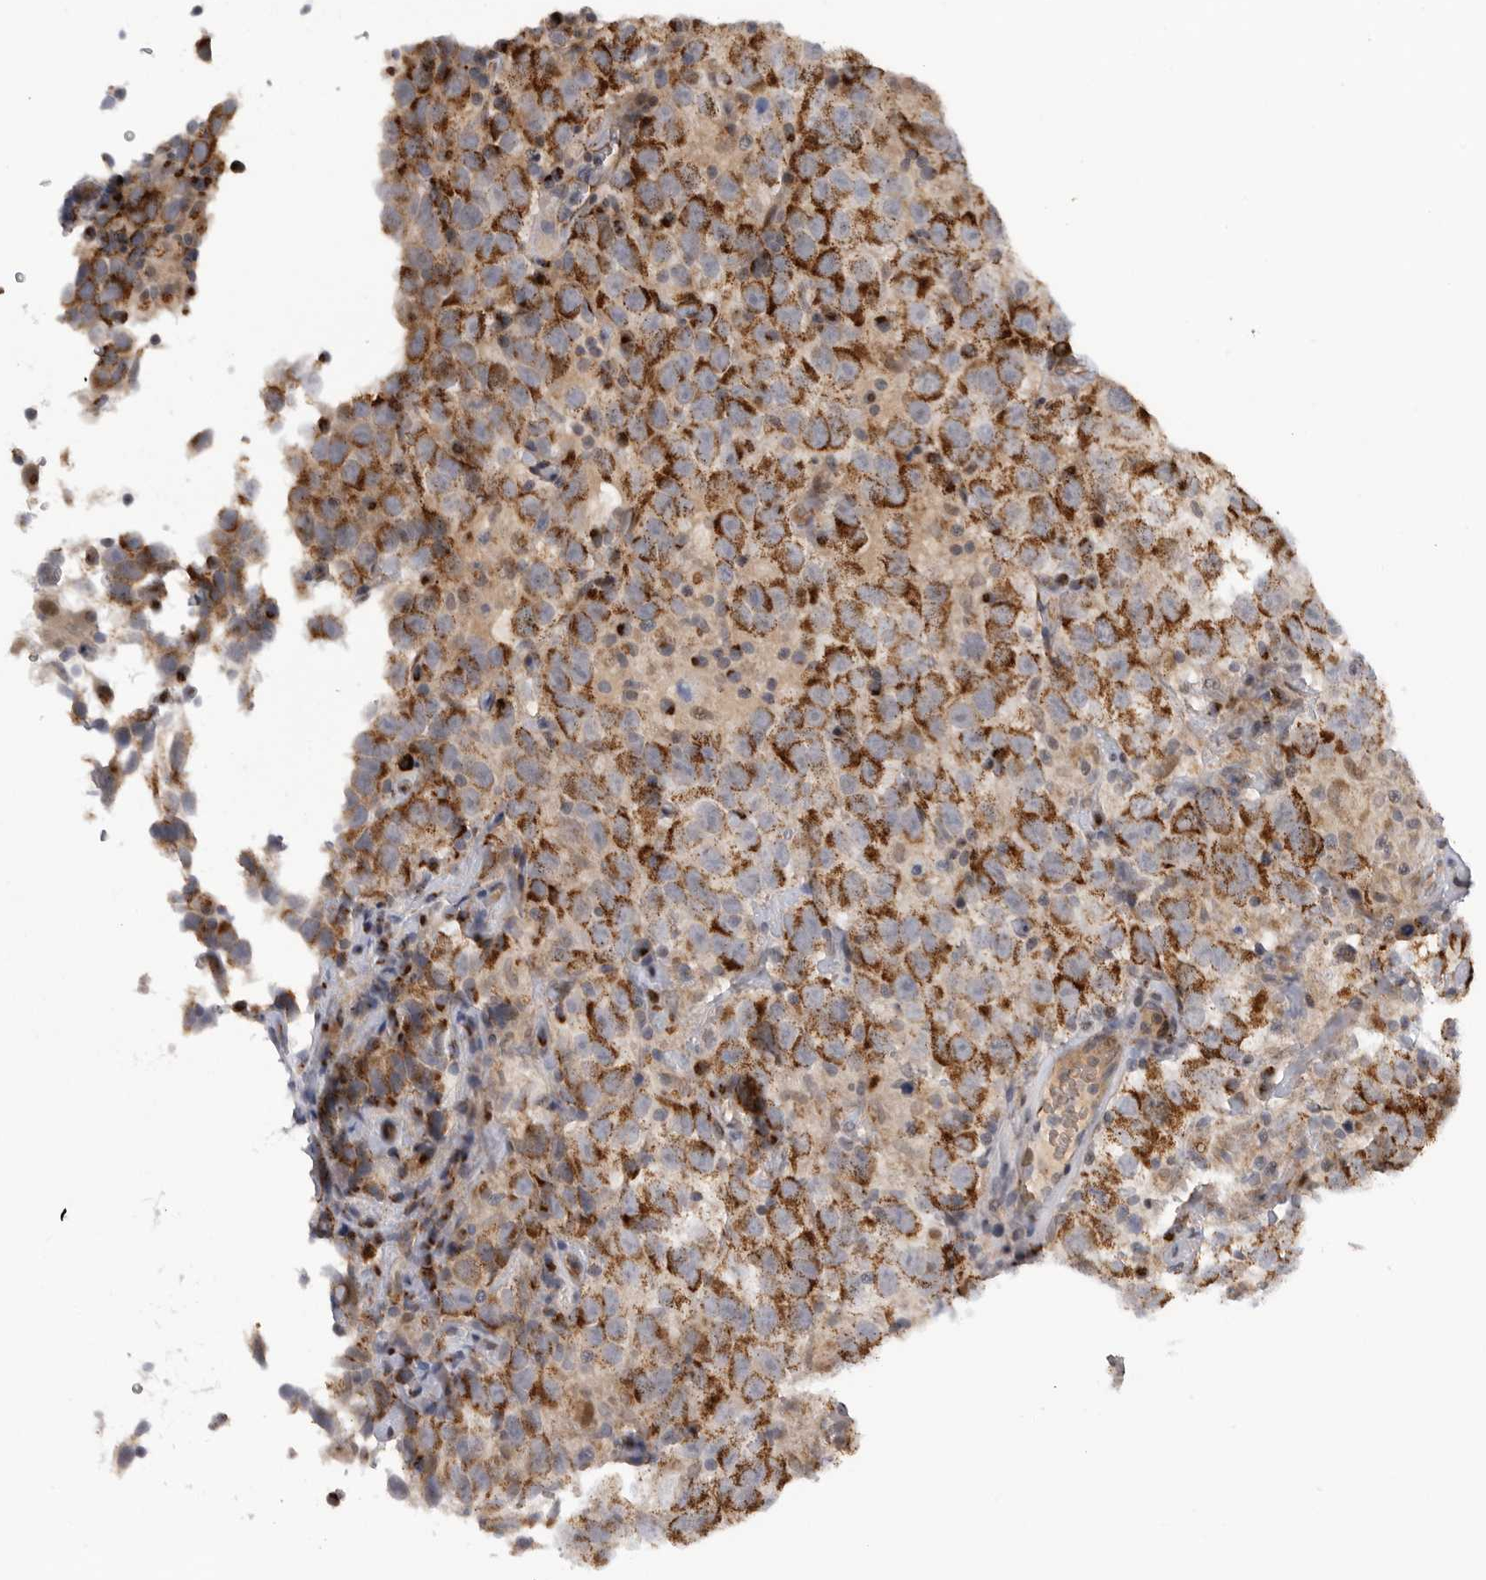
{"staining": {"intensity": "strong", "quantity": "25%-75%", "location": "cytoplasmic/membranous"}, "tissue": "testis cancer", "cell_type": "Tumor cells", "image_type": "cancer", "snomed": [{"axis": "morphology", "description": "Seminoma, NOS"}, {"axis": "topography", "description": "Testis"}], "caption": "DAB immunohistochemical staining of seminoma (testis) shows strong cytoplasmic/membranous protein staining in approximately 25%-75% of tumor cells.", "gene": "TMPRSS11F", "patient": {"sex": "male", "age": 41}}